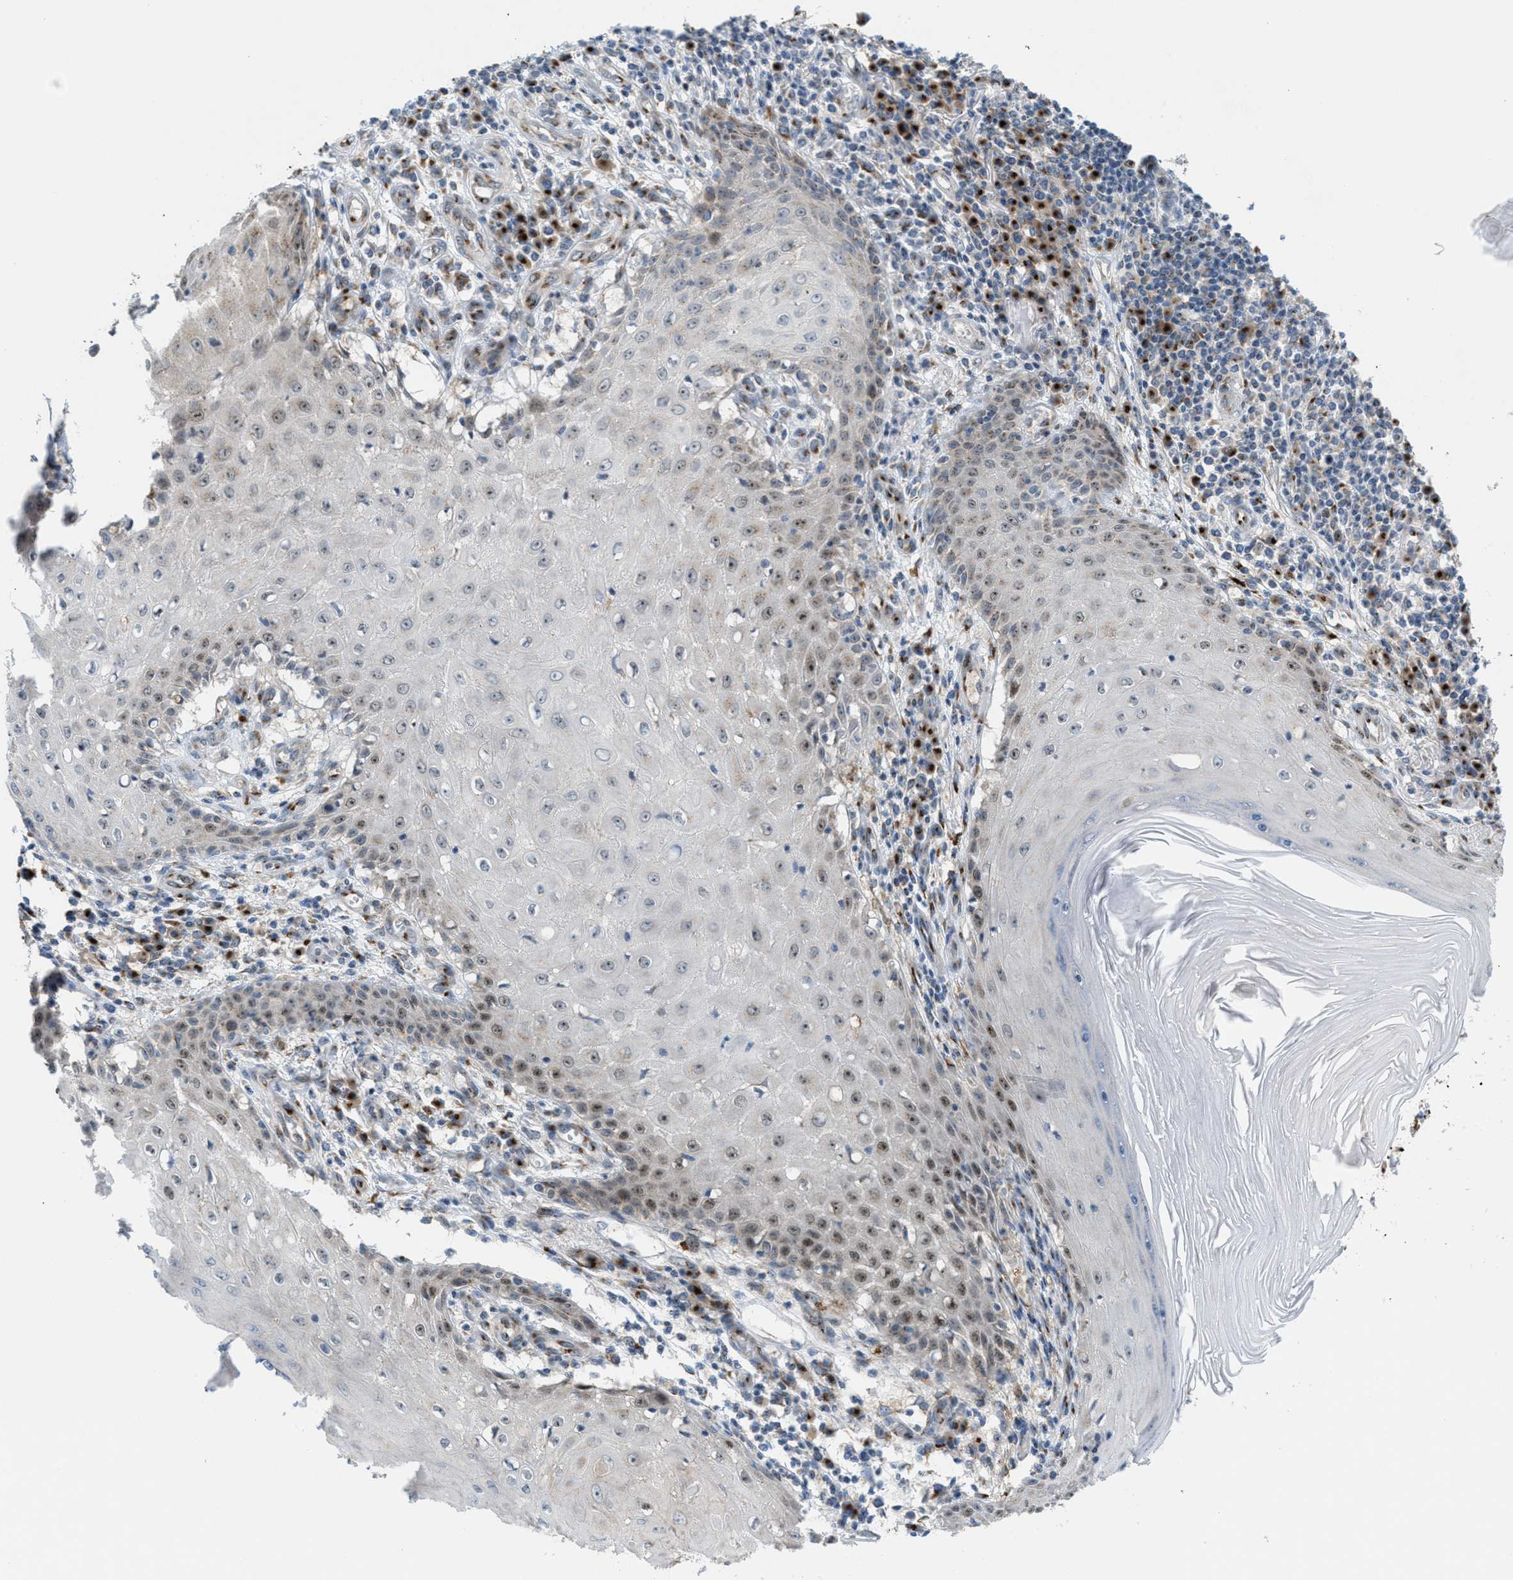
{"staining": {"intensity": "moderate", "quantity": "25%-75%", "location": "cytoplasmic/membranous,nuclear"}, "tissue": "skin cancer", "cell_type": "Tumor cells", "image_type": "cancer", "snomed": [{"axis": "morphology", "description": "Squamous cell carcinoma, NOS"}, {"axis": "topography", "description": "Skin"}], "caption": "DAB (3,3'-diaminobenzidine) immunohistochemical staining of human skin cancer (squamous cell carcinoma) exhibits moderate cytoplasmic/membranous and nuclear protein expression in approximately 25%-75% of tumor cells.", "gene": "SLC38A10", "patient": {"sex": "female", "age": 73}}